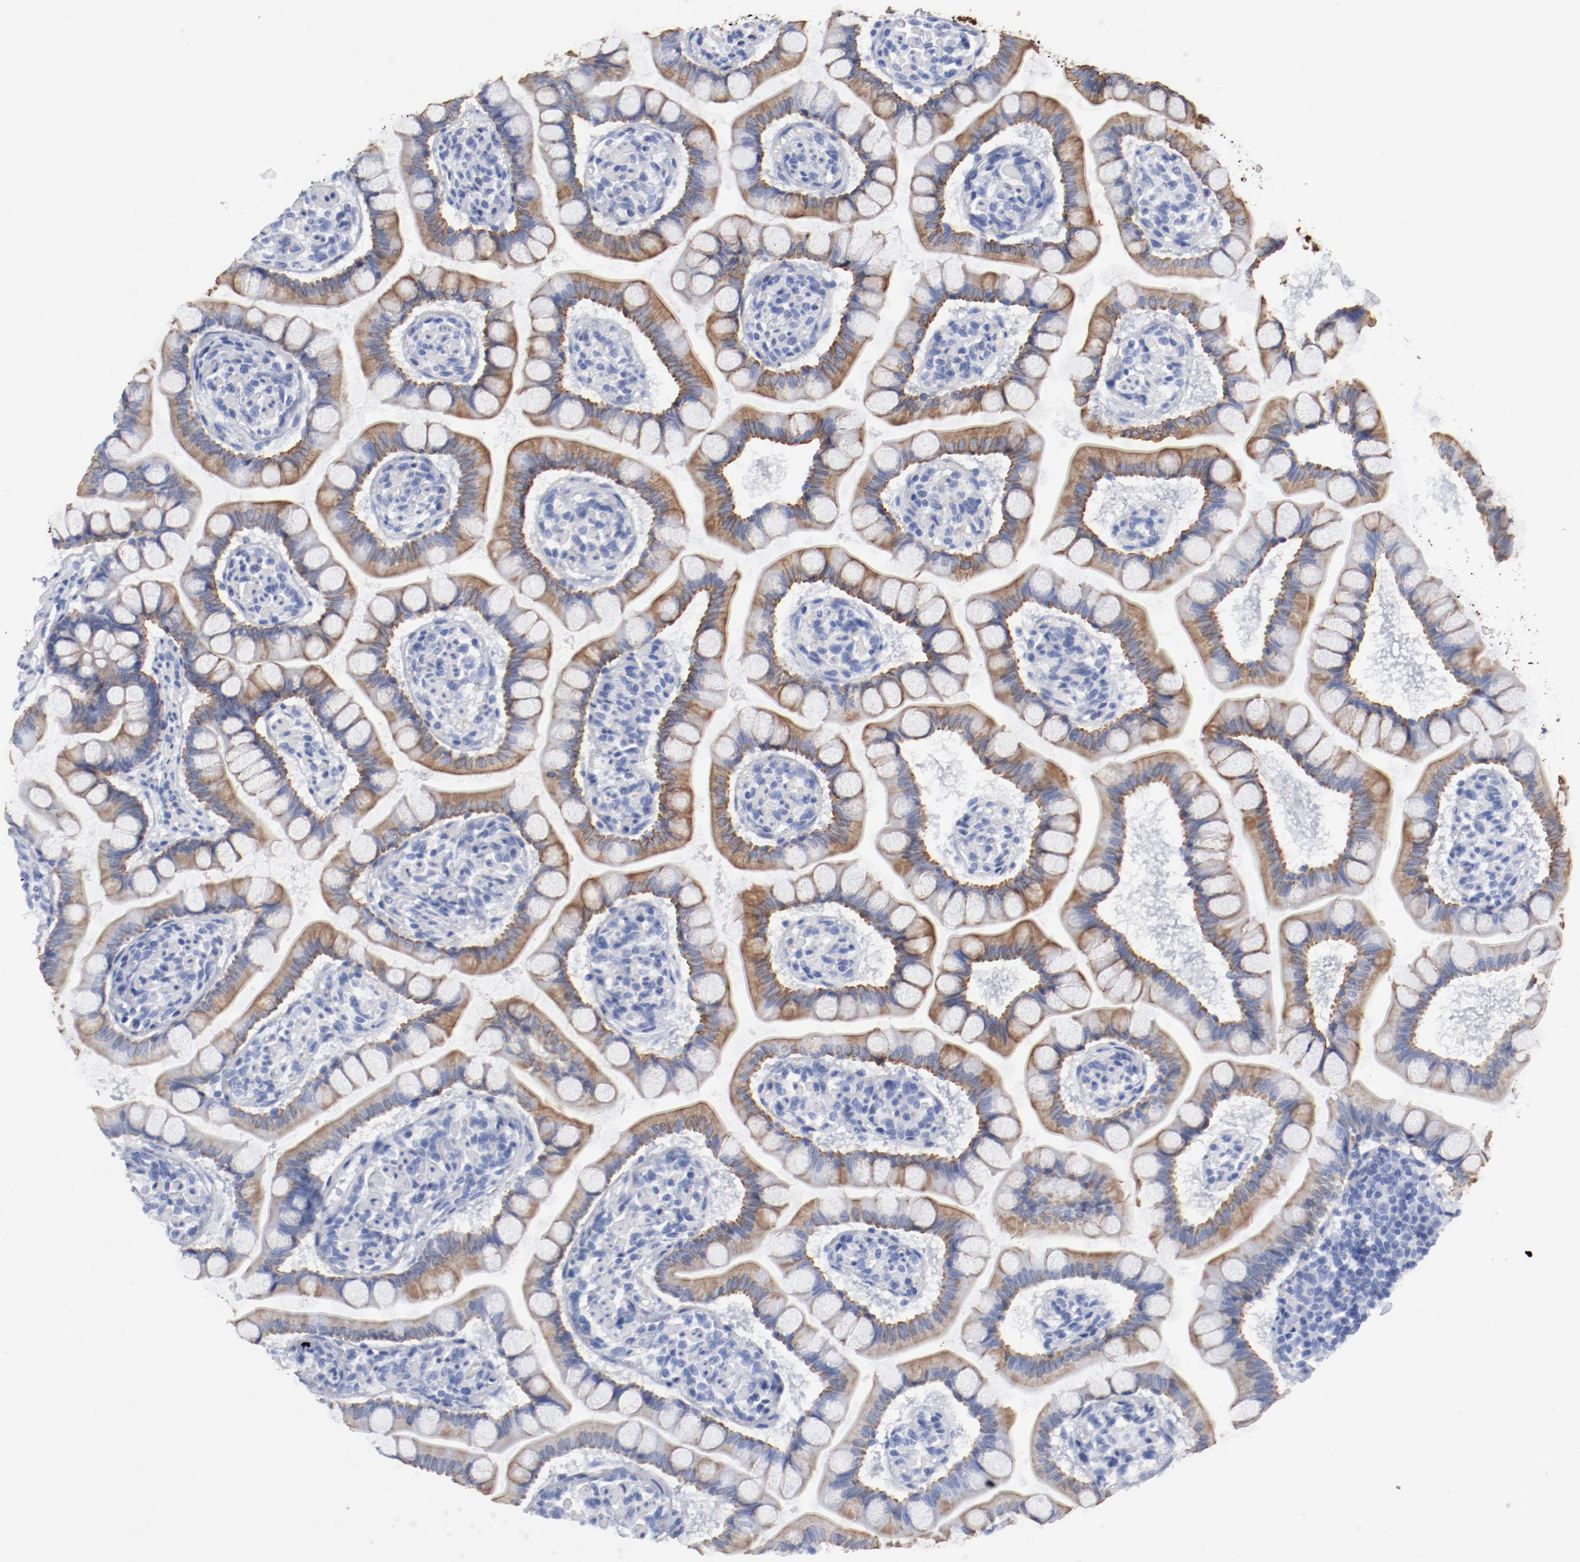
{"staining": {"intensity": "moderate", "quantity": ">75%", "location": "cytoplasmic/membranous"}, "tissue": "small intestine", "cell_type": "Glandular cells", "image_type": "normal", "snomed": [{"axis": "morphology", "description": "Normal tissue, NOS"}, {"axis": "topography", "description": "Small intestine"}], "caption": "Immunohistochemistry micrograph of benign small intestine: small intestine stained using immunohistochemistry reveals medium levels of moderate protein expression localized specifically in the cytoplasmic/membranous of glandular cells, appearing as a cytoplasmic/membranous brown color.", "gene": "TSPAN6", "patient": {"sex": "male", "age": 41}}